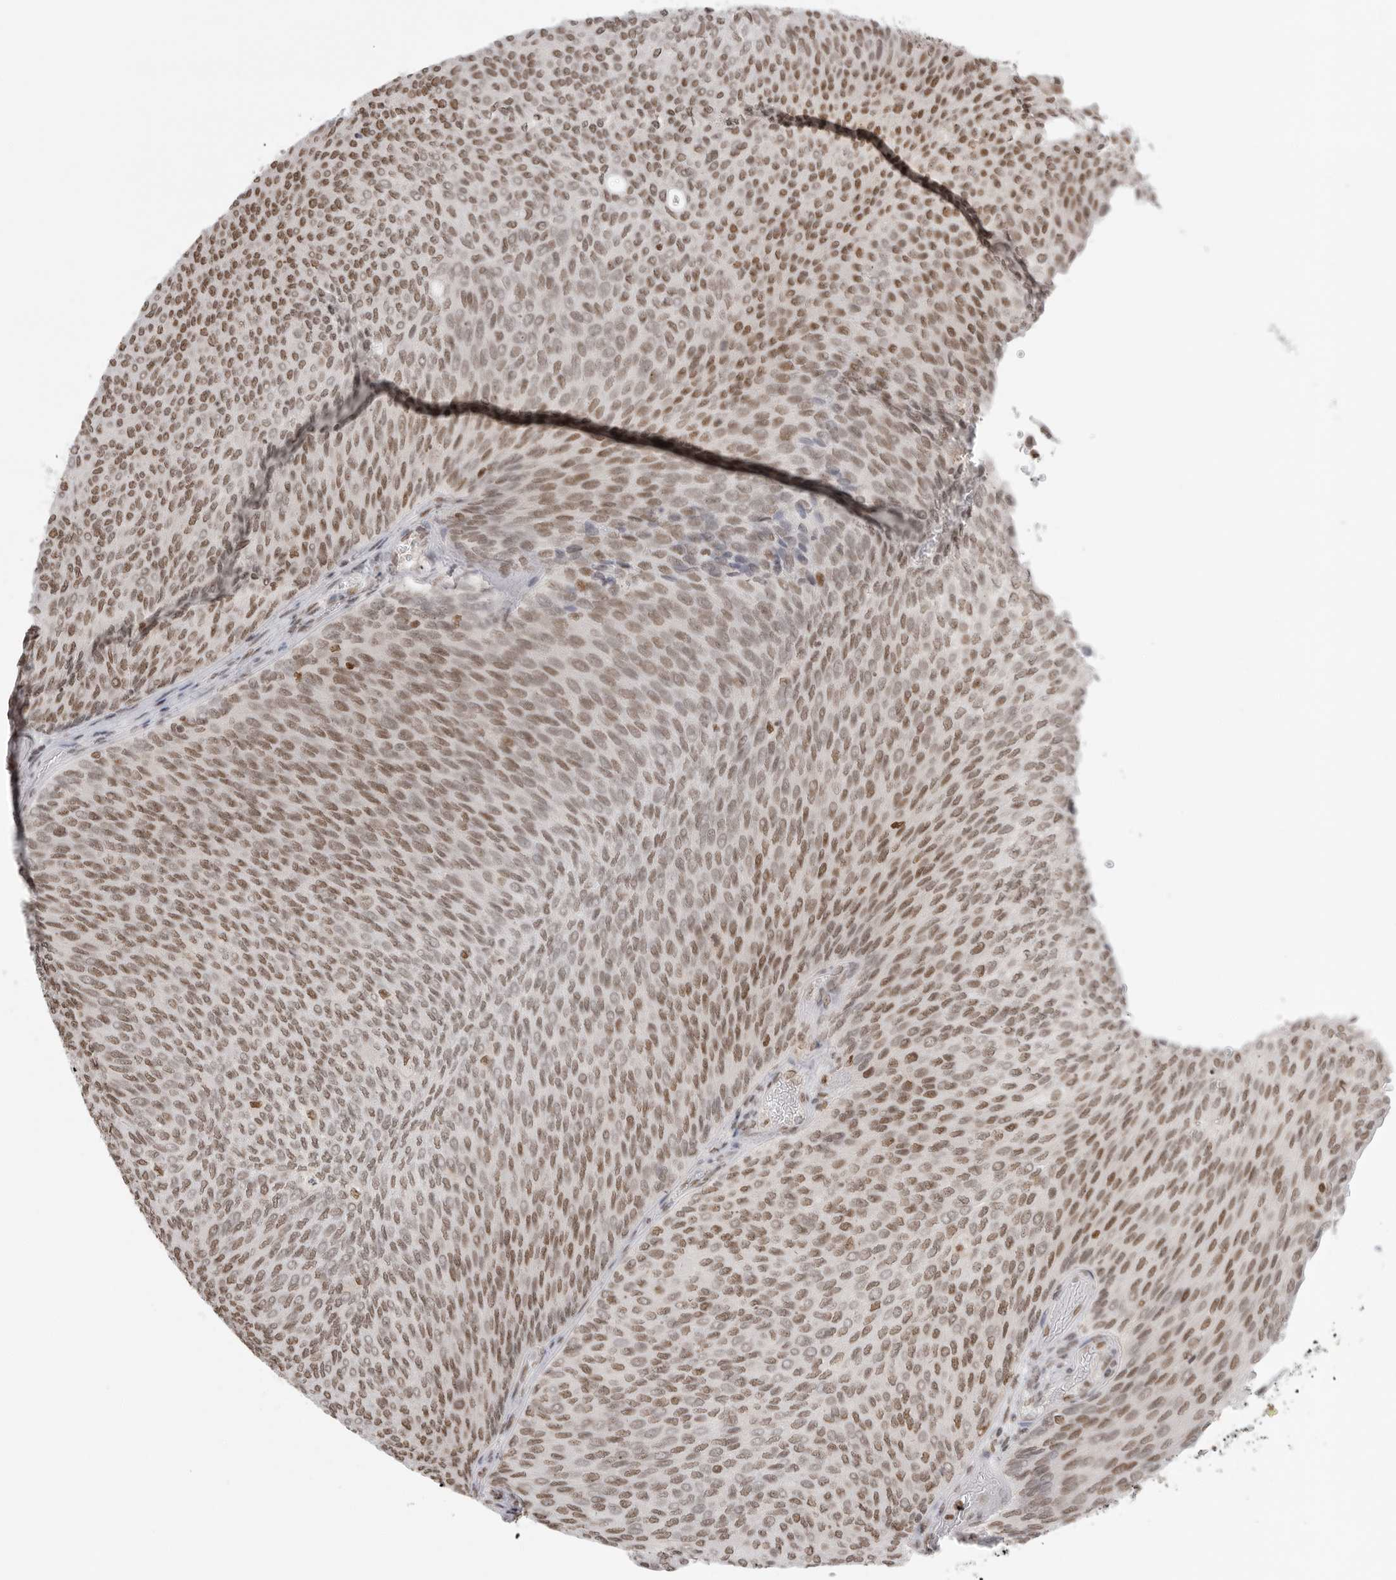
{"staining": {"intensity": "moderate", "quantity": ">75%", "location": "nuclear"}, "tissue": "urothelial cancer", "cell_type": "Tumor cells", "image_type": "cancer", "snomed": [{"axis": "morphology", "description": "Urothelial carcinoma, Low grade"}, {"axis": "topography", "description": "Urinary bladder"}], "caption": "DAB (3,3'-diaminobenzidine) immunohistochemical staining of low-grade urothelial carcinoma displays moderate nuclear protein expression in approximately >75% of tumor cells.", "gene": "RPA2", "patient": {"sex": "female", "age": 79}}